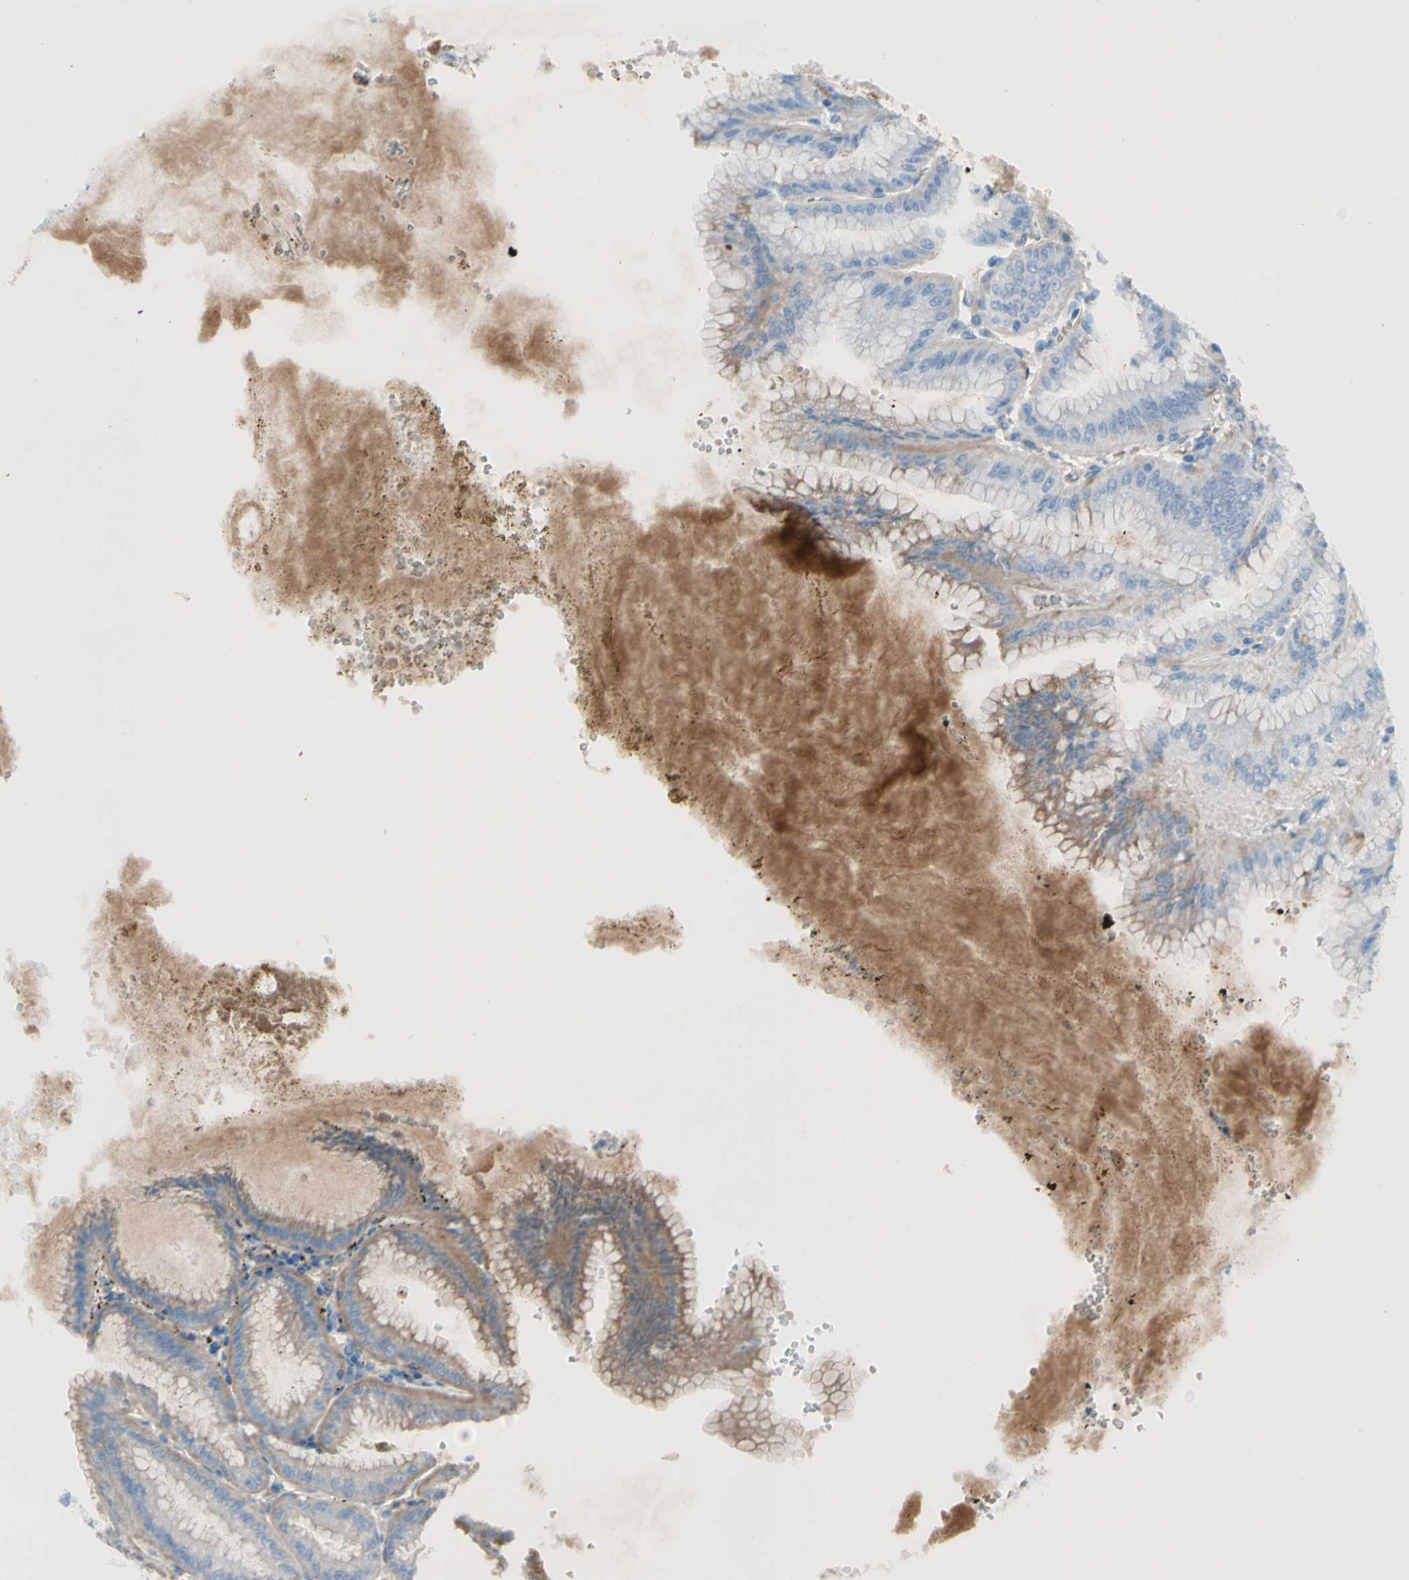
{"staining": {"intensity": "moderate", "quantity": "<25%", "location": "cytoplasmic/membranous"}, "tissue": "stomach", "cell_type": "Glandular cells", "image_type": "normal", "snomed": [{"axis": "morphology", "description": "Normal tissue, NOS"}, {"axis": "topography", "description": "Stomach, lower"}], "caption": "Protein expression analysis of benign stomach demonstrates moderate cytoplasmic/membranous expression in about <25% of glandular cells.", "gene": "HJURP", "patient": {"sex": "male", "age": 71}}